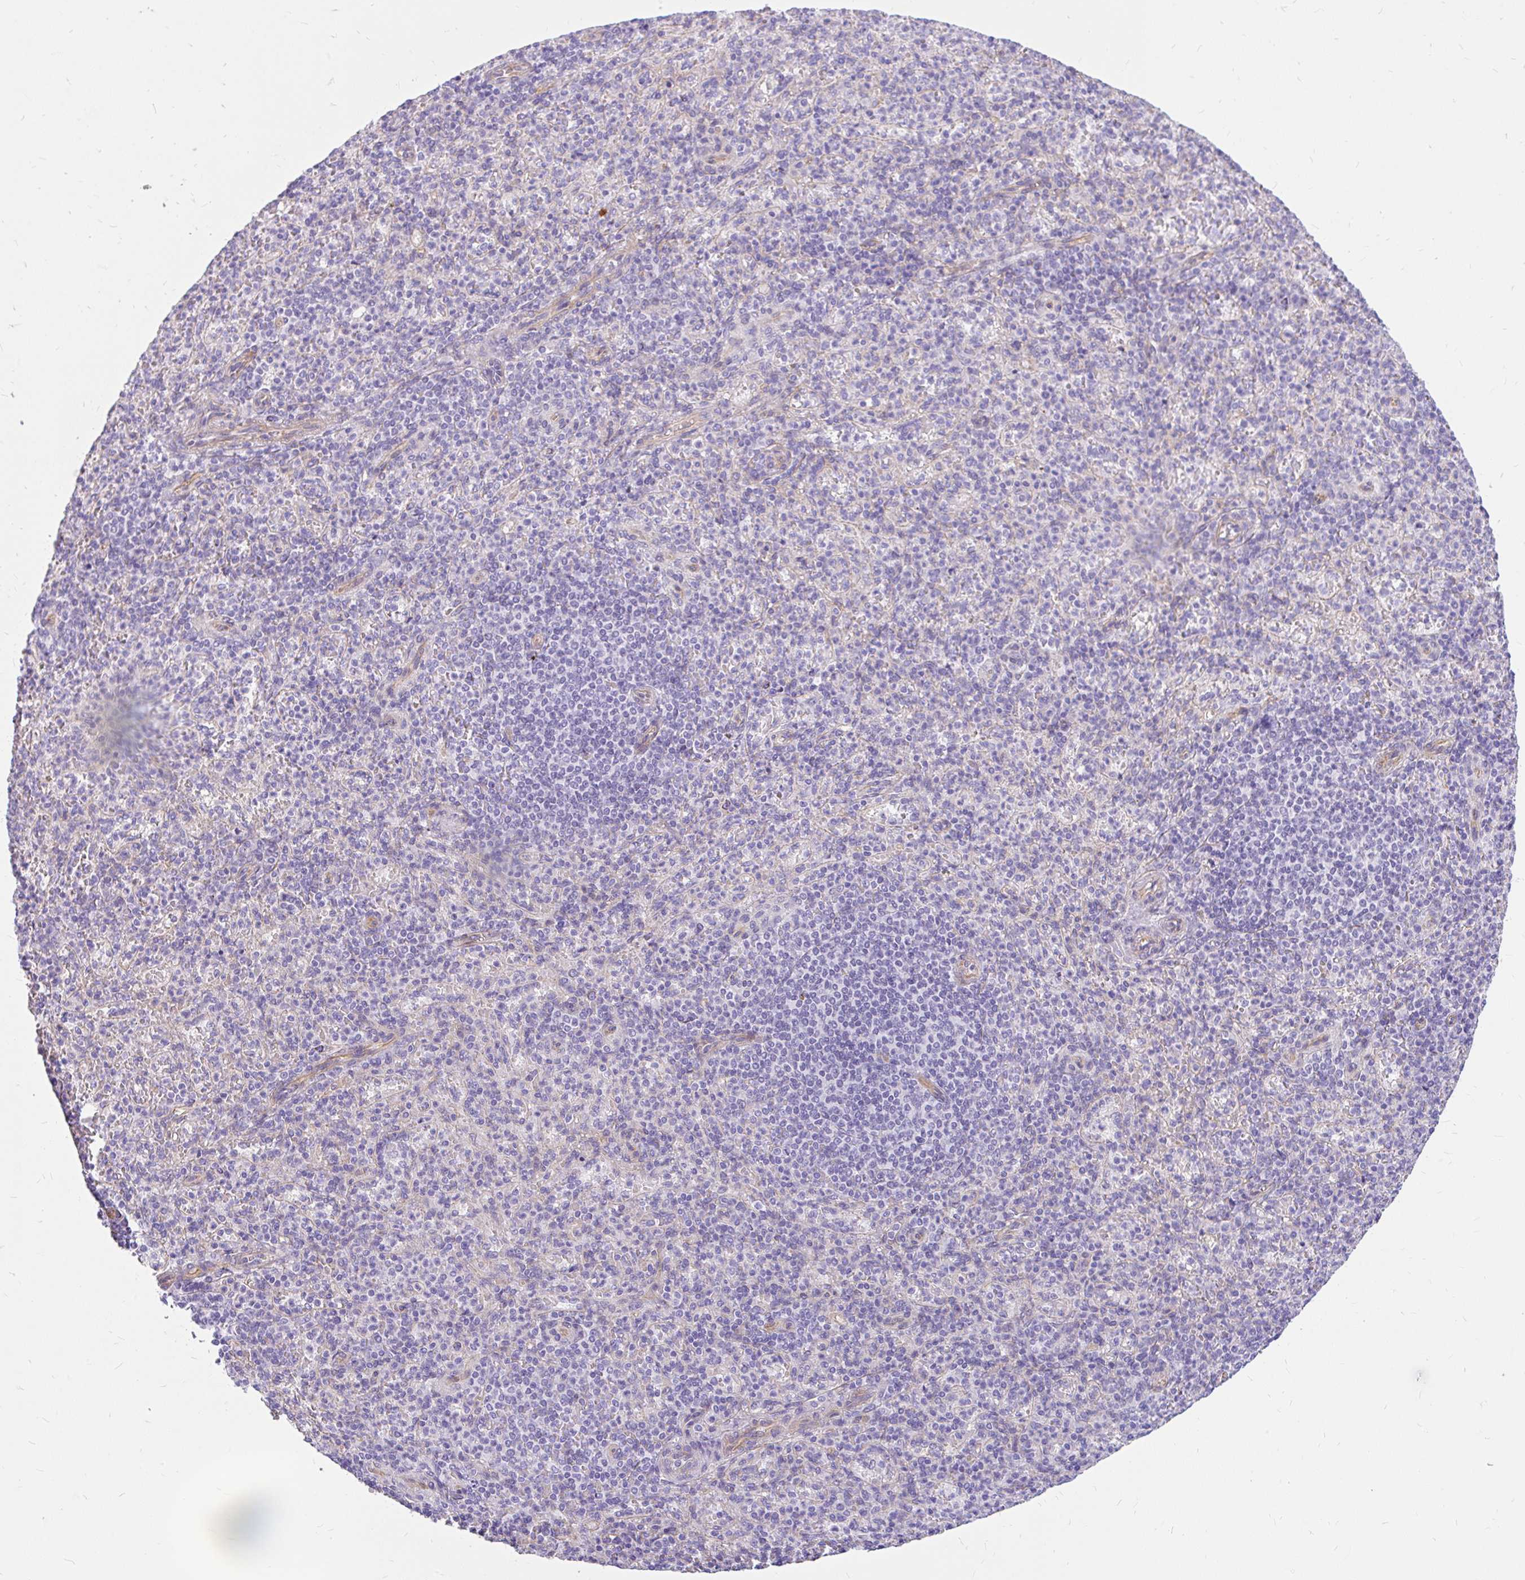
{"staining": {"intensity": "negative", "quantity": "none", "location": "none"}, "tissue": "spleen", "cell_type": "Cells in red pulp", "image_type": "normal", "snomed": [{"axis": "morphology", "description": "Normal tissue, NOS"}, {"axis": "topography", "description": "Spleen"}], "caption": "IHC micrograph of unremarkable spleen stained for a protein (brown), which exhibits no positivity in cells in red pulp. The staining is performed using DAB brown chromogen with nuclei counter-stained in using hematoxylin.", "gene": "FAM83C", "patient": {"sex": "female", "age": 74}}